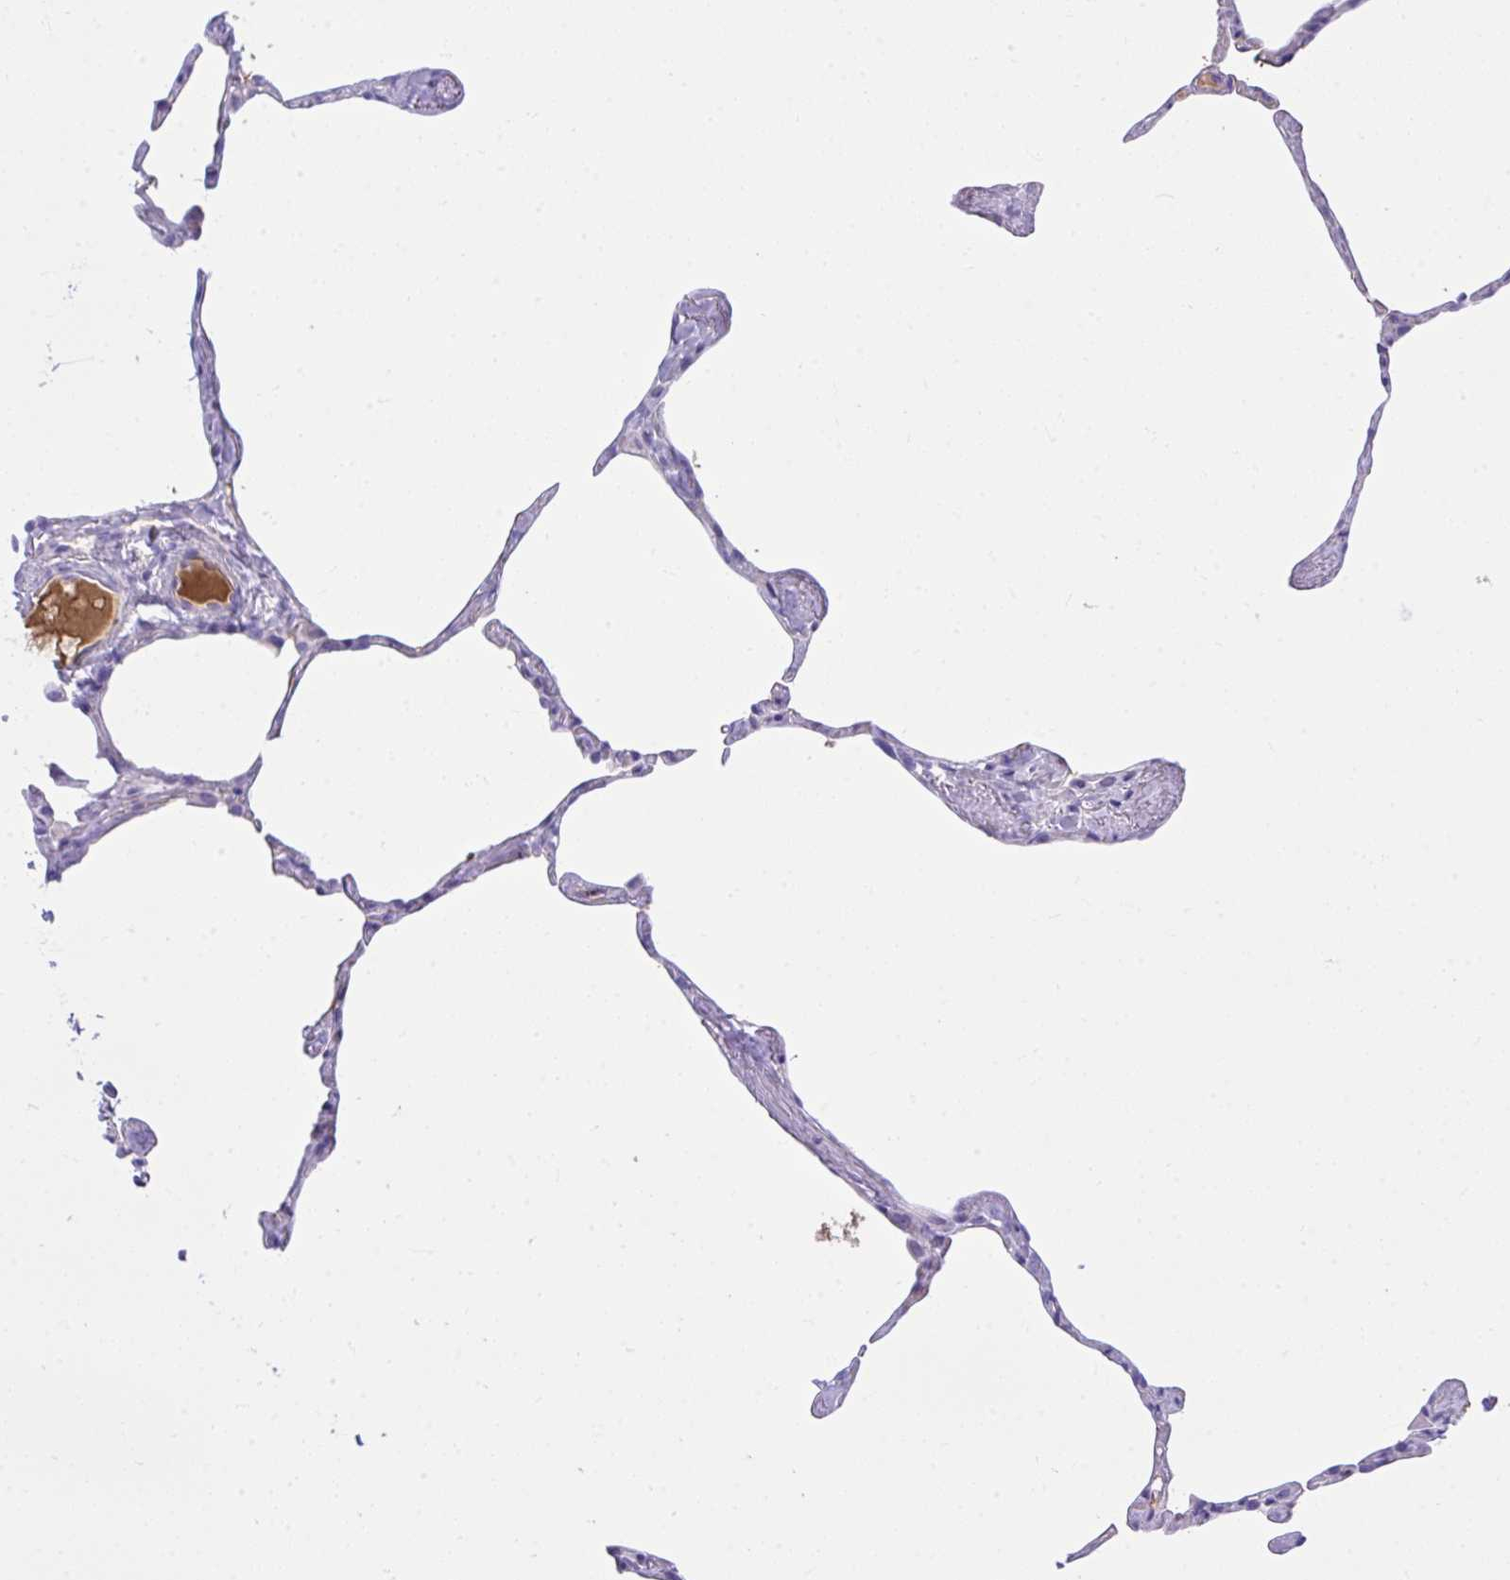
{"staining": {"intensity": "negative", "quantity": "none", "location": "none"}, "tissue": "lung", "cell_type": "Alveolar cells", "image_type": "normal", "snomed": [{"axis": "morphology", "description": "Normal tissue, NOS"}, {"axis": "topography", "description": "Lung"}], "caption": "This is a photomicrograph of immunohistochemistry staining of normal lung, which shows no expression in alveolar cells.", "gene": "HRG", "patient": {"sex": "male", "age": 65}}